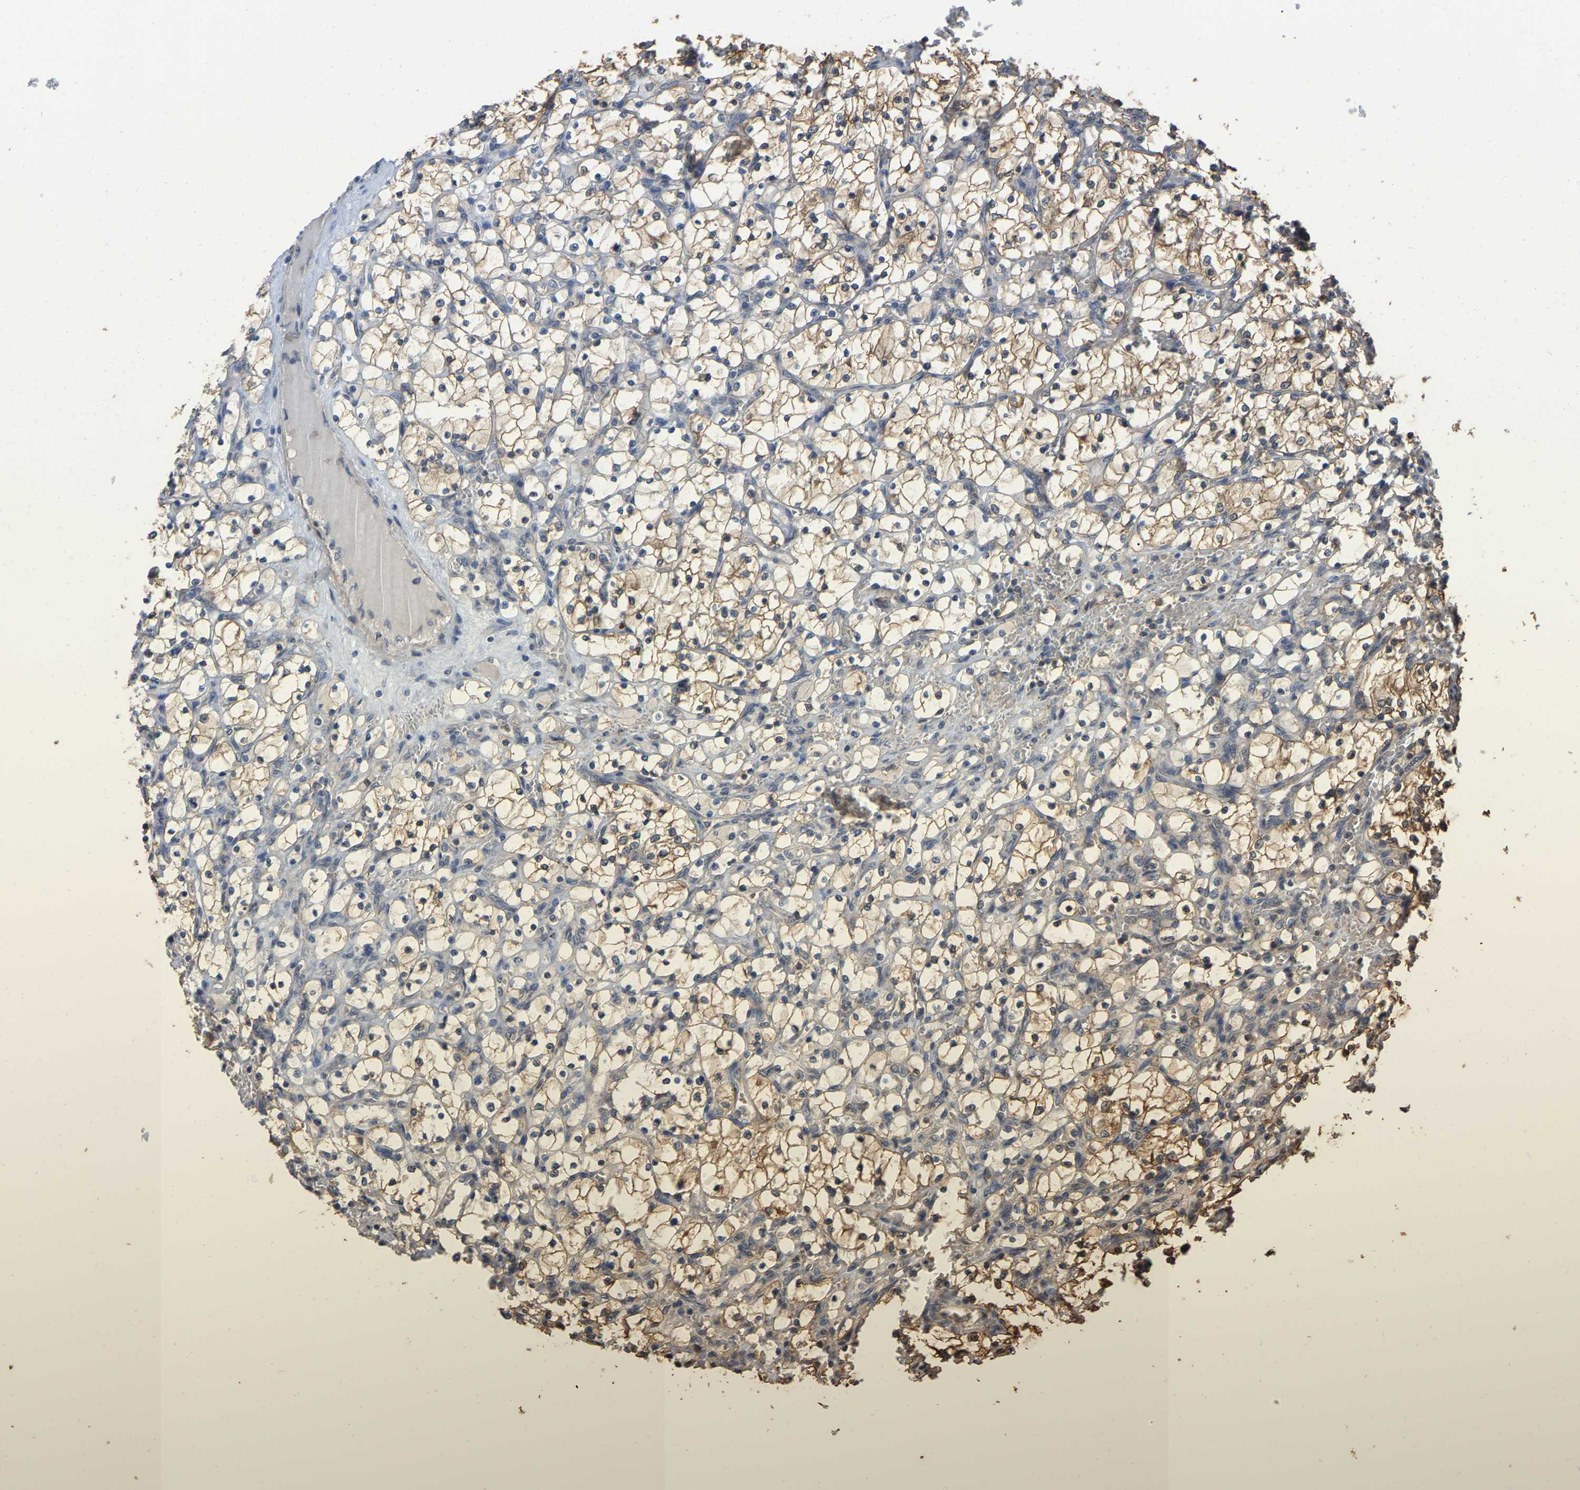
{"staining": {"intensity": "moderate", "quantity": "<25%", "location": "cytoplasmic/membranous"}, "tissue": "renal cancer", "cell_type": "Tumor cells", "image_type": "cancer", "snomed": [{"axis": "morphology", "description": "Adenocarcinoma, NOS"}, {"axis": "topography", "description": "Kidney"}], "caption": "Immunohistochemistry (IHC) image of neoplastic tissue: human adenocarcinoma (renal) stained using IHC exhibits low levels of moderate protein expression localized specifically in the cytoplasmic/membranous of tumor cells, appearing as a cytoplasmic/membranous brown color.", "gene": "FAM219A", "patient": {"sex": "female", "age": 69}}